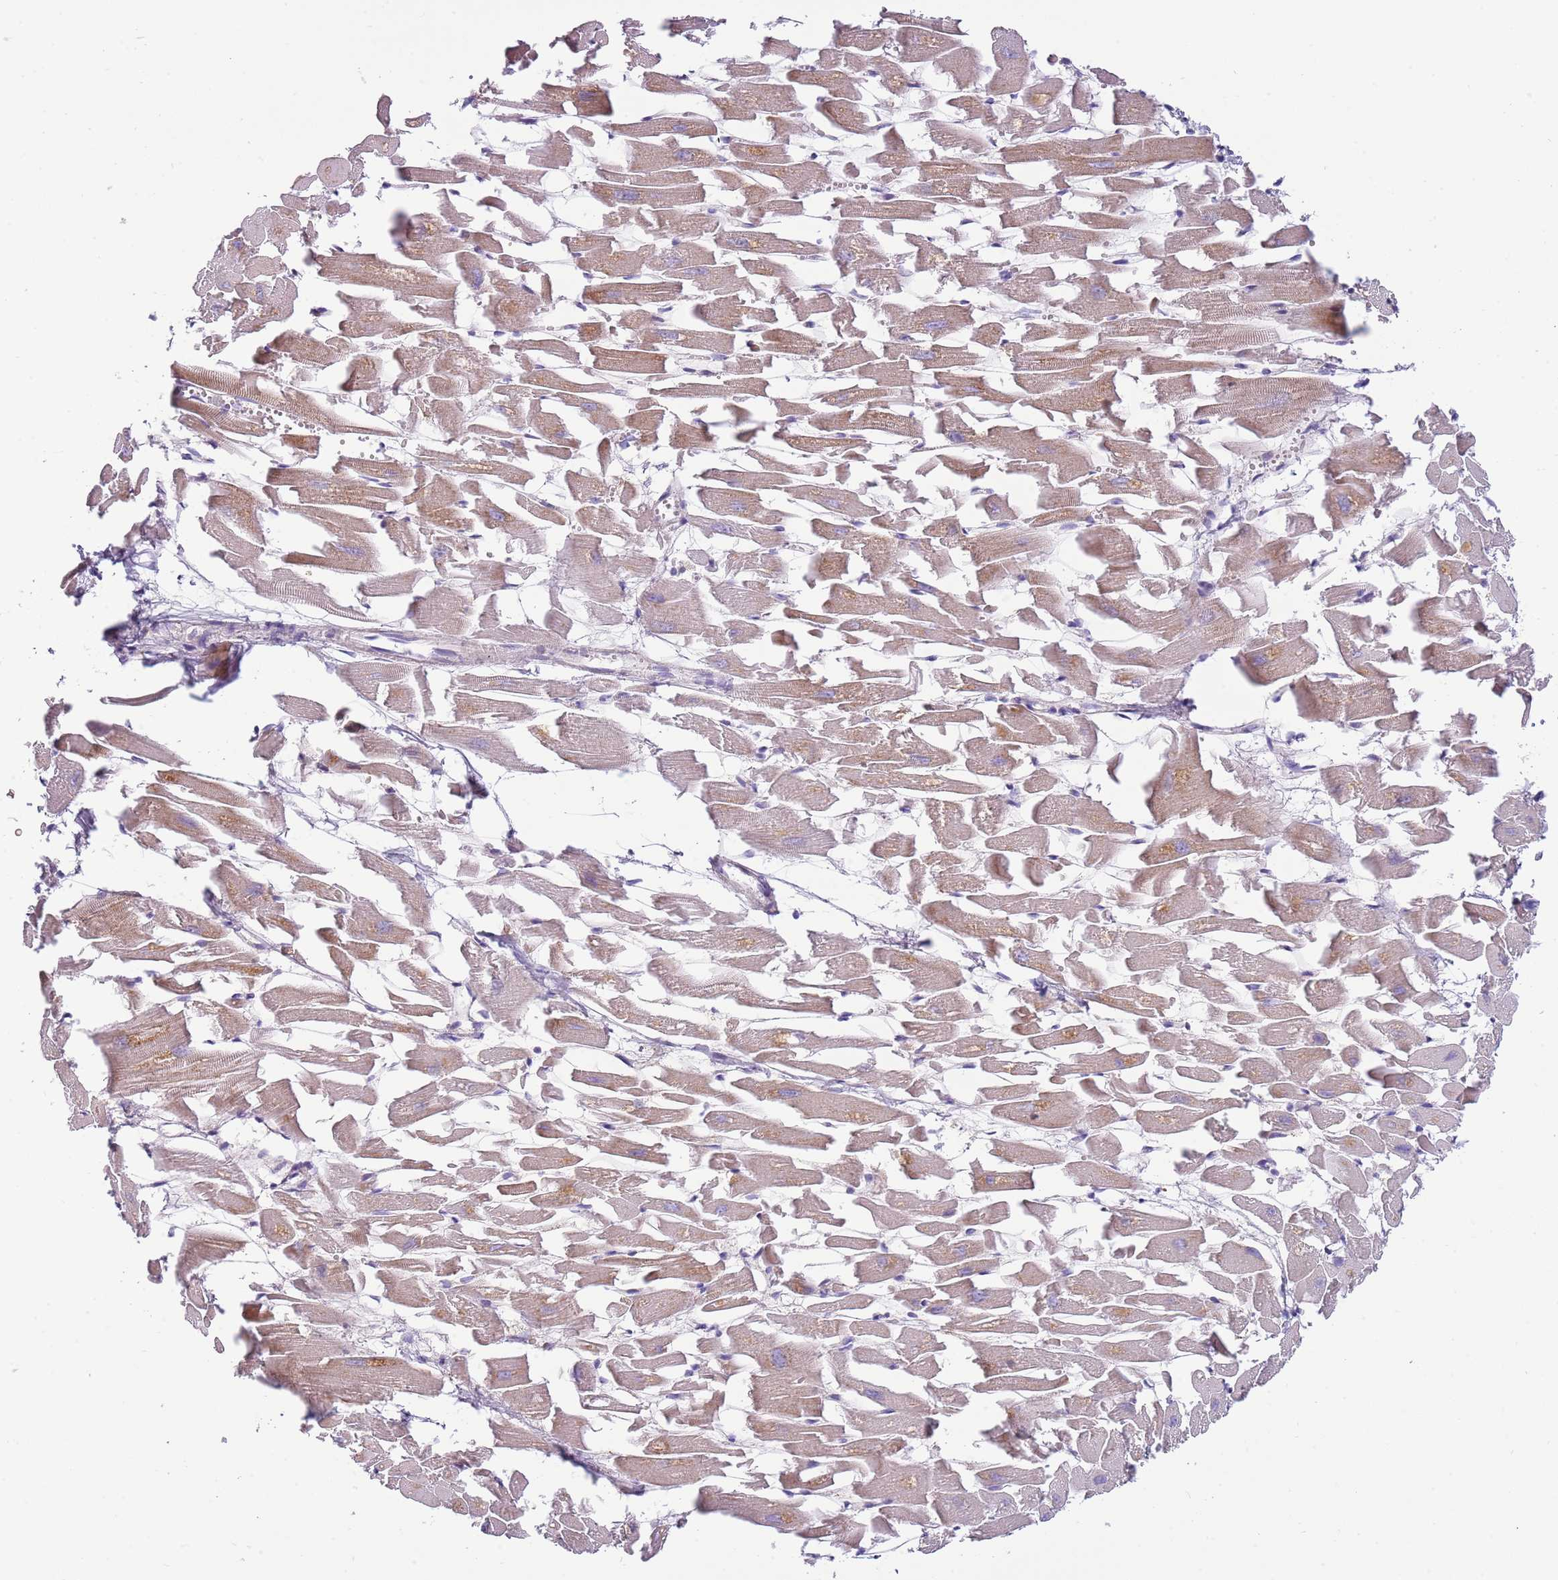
{"staining": {"intensity": "weak", "quantity": "<25%", "location": "cytoplasmic/membranous"}, "tissue": "heart muscle", "cell_type": "Cardiomyocytes", "image_type": "normal", "snomed": [{"axis": "morphology", "description": "Normal tissue, NOS"}, {"axis": "topography", "description": "Heart"}], "caption": "Benign heart muscle was stained to show a protein in brown. There is no significant staining in cardiomyocytes. (DAB IHC, high magnification).", "gene": "ARHGAP5", "patient": {"sex": "female", "age": 64}}